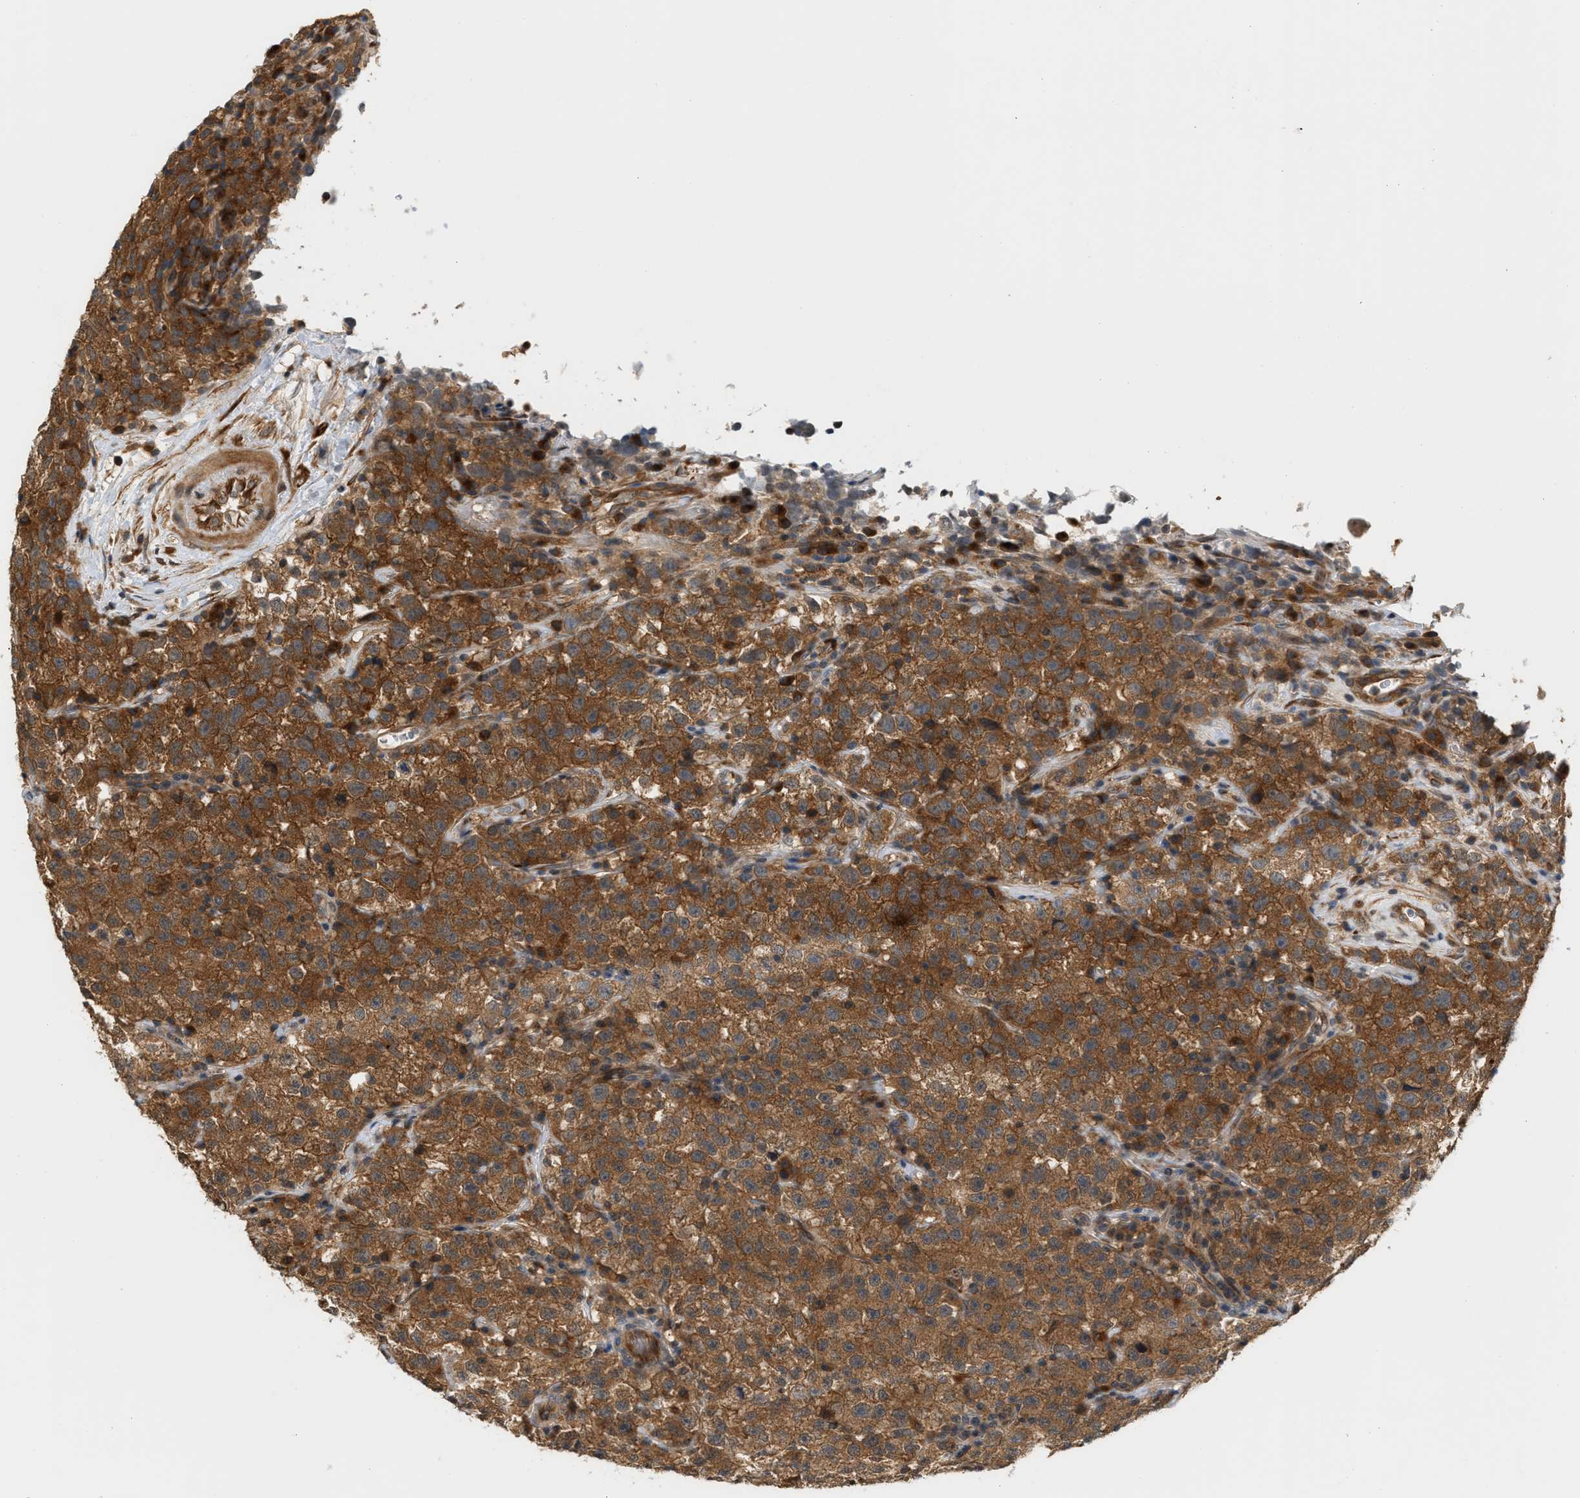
{"staining": {"intensity": "moderate", "quantity": ">75%", "location": "cytoplasmic/membranous"}, "tissue": "testis cancer", "cell_type": "Tumor cells", "image_type": "cancer", "snomed": [{"axis": "morphology", "description": "Seminoma, NOS"}, {"axis": "topography", "description": "Testis"}], "caption": "Immunohistochemical staining of human testis cancer (seminoma) exhibits medium levels of moderate cytoplasmic/membranous staining in approximately >75% of tumor cells.", "gene": "MAP2K5", "patient": {"sex": "male", "age": 22}}